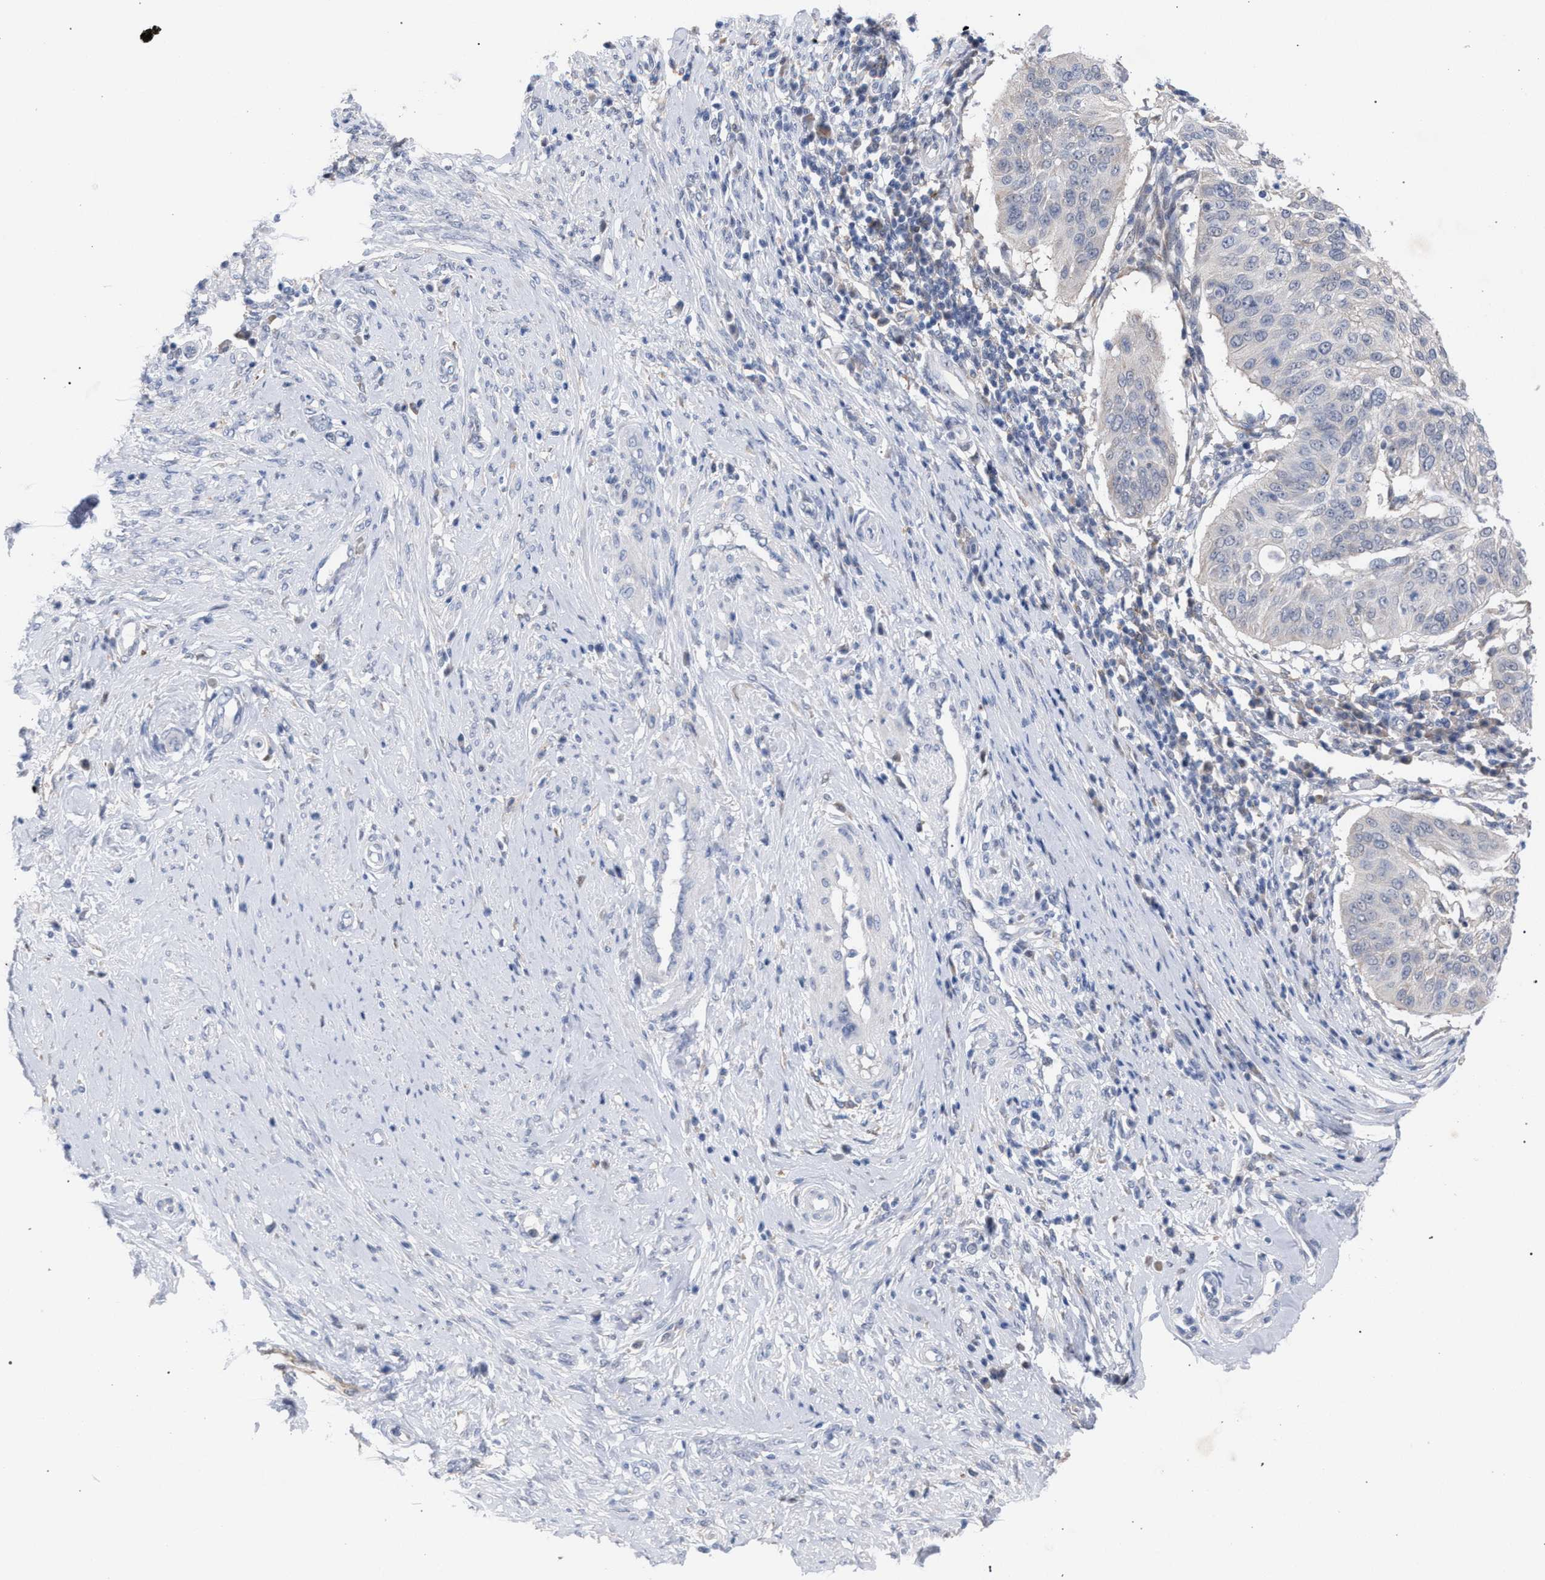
{"staining": {"intensity": "negative", "quantity": "none", "location": "none"}, "tissue": "cervical cancer", "cell_type": "Tumor cells", "image_type": "cancer", "snomed": [{"axis": "morphology", "description": "Normal tissue, NOS"}, {"axis": "morphology", "description": "Squamous cell carcinoma, NOS"}, {"axis": "topography", "description": "Cervix"}], "caption": "Immunohistochemical staining of human cervical squamous cell carcinoma demonstrates no significant staining in tumor cells.", "gene": "FHOD3", "patient": {"sex": "female", "age": 39}}